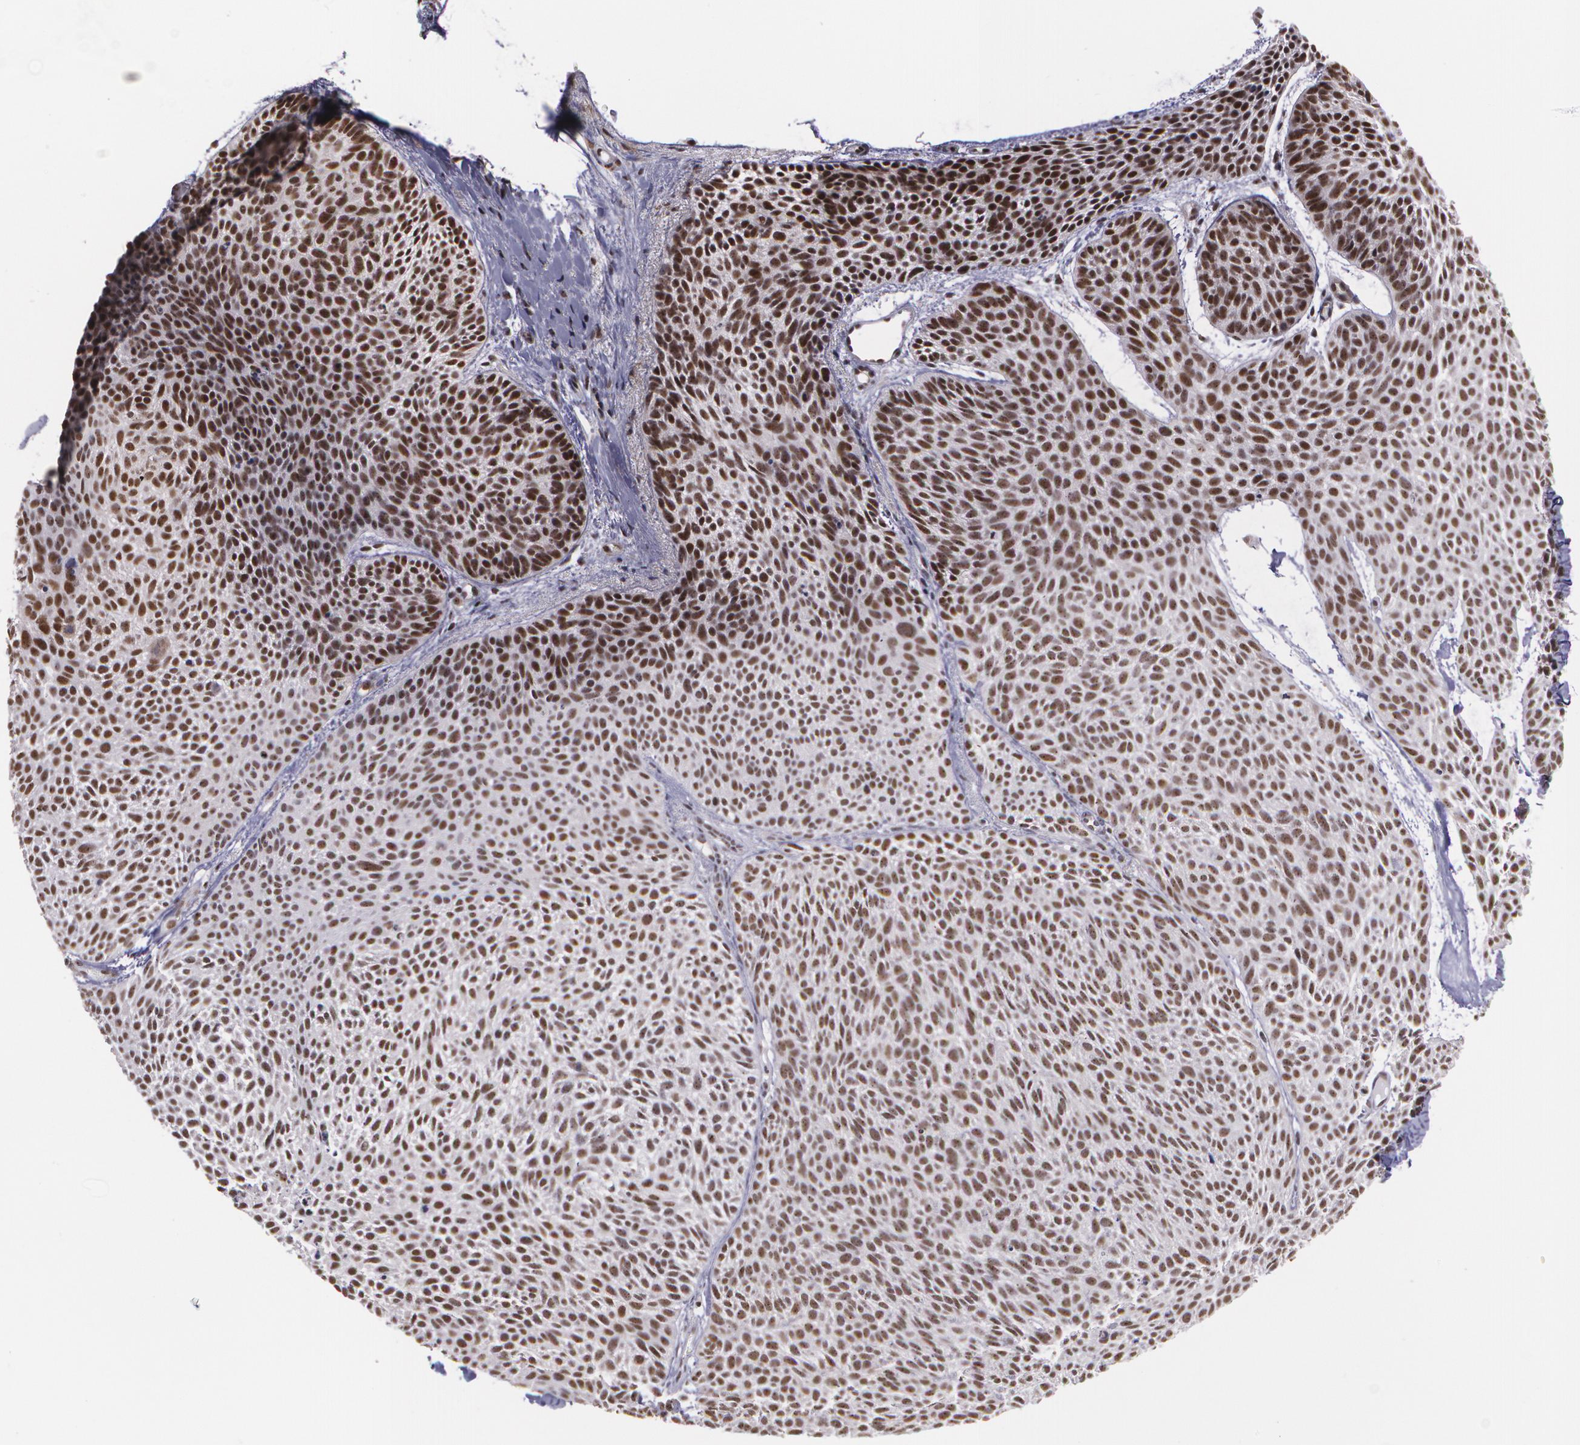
{"staining": {"intensity": "strong", "quantity": ">75%", "location": "cytoplasmic/membranous,nuclear"}, "tissue": "skin cancer", "cell_type": "Tumor cells", "image_type": "cancer", "snomed": [{"axis": "morphology", "description": "Basal cell carcinoma"}, {"axis": "topography", "description": "Skin"}], "caption": "The histopathology image displays a brown stain indicating the presence of a protein in the cytoplasmic/membranous and nuclear of tumor cells in skin basal cell carcinoma.", "gene": "C6orf15", "patient": {"sex": "male", "age": 84}}